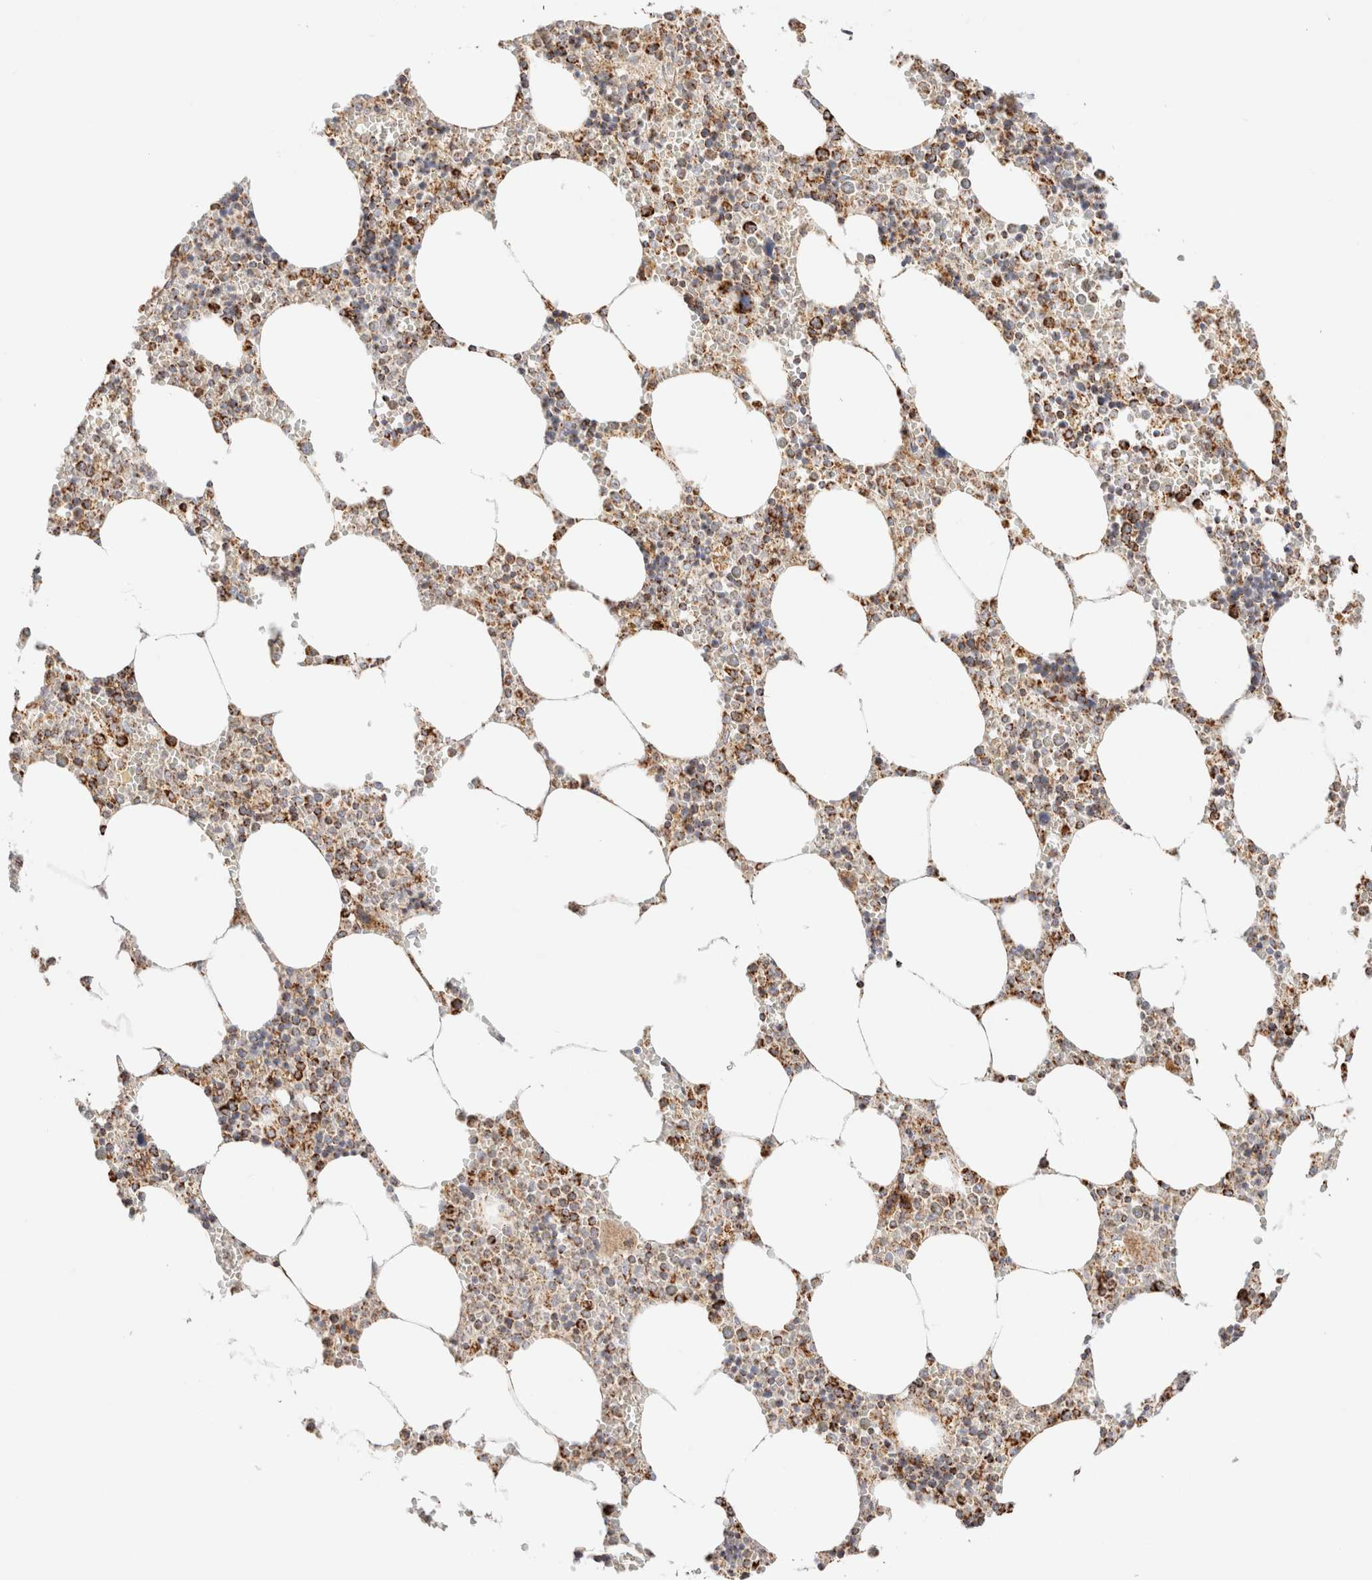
{"staining": {"intensity": "moderate", "quantity": "25%-75%", "location": "cytoplasmic/membranous"}, "tissue": "bone marrow", "cell_type": "Hematopoietic cells", "image_type": "normal", "snomed": [{"axis": "morphology", "description": "Normal tissue, NOS"}, {"axis": "topography", "description": "Bone marrow"}], "caption": "Immunohistochemical staining of unremarkable human bone marrow demonstrates medium levels of moderate cytoplasmic/membranous staining in approximately 25%-75% of hematopoietic cells. The protein of interest is stained brown, and the nuclei are stained in blue (DAB (3,3'-diaminobenzidine) IHC with brightfield microscopy, high magnification).", "gene": "PHB2", "patient": {"sex": "male", "age": 70}}